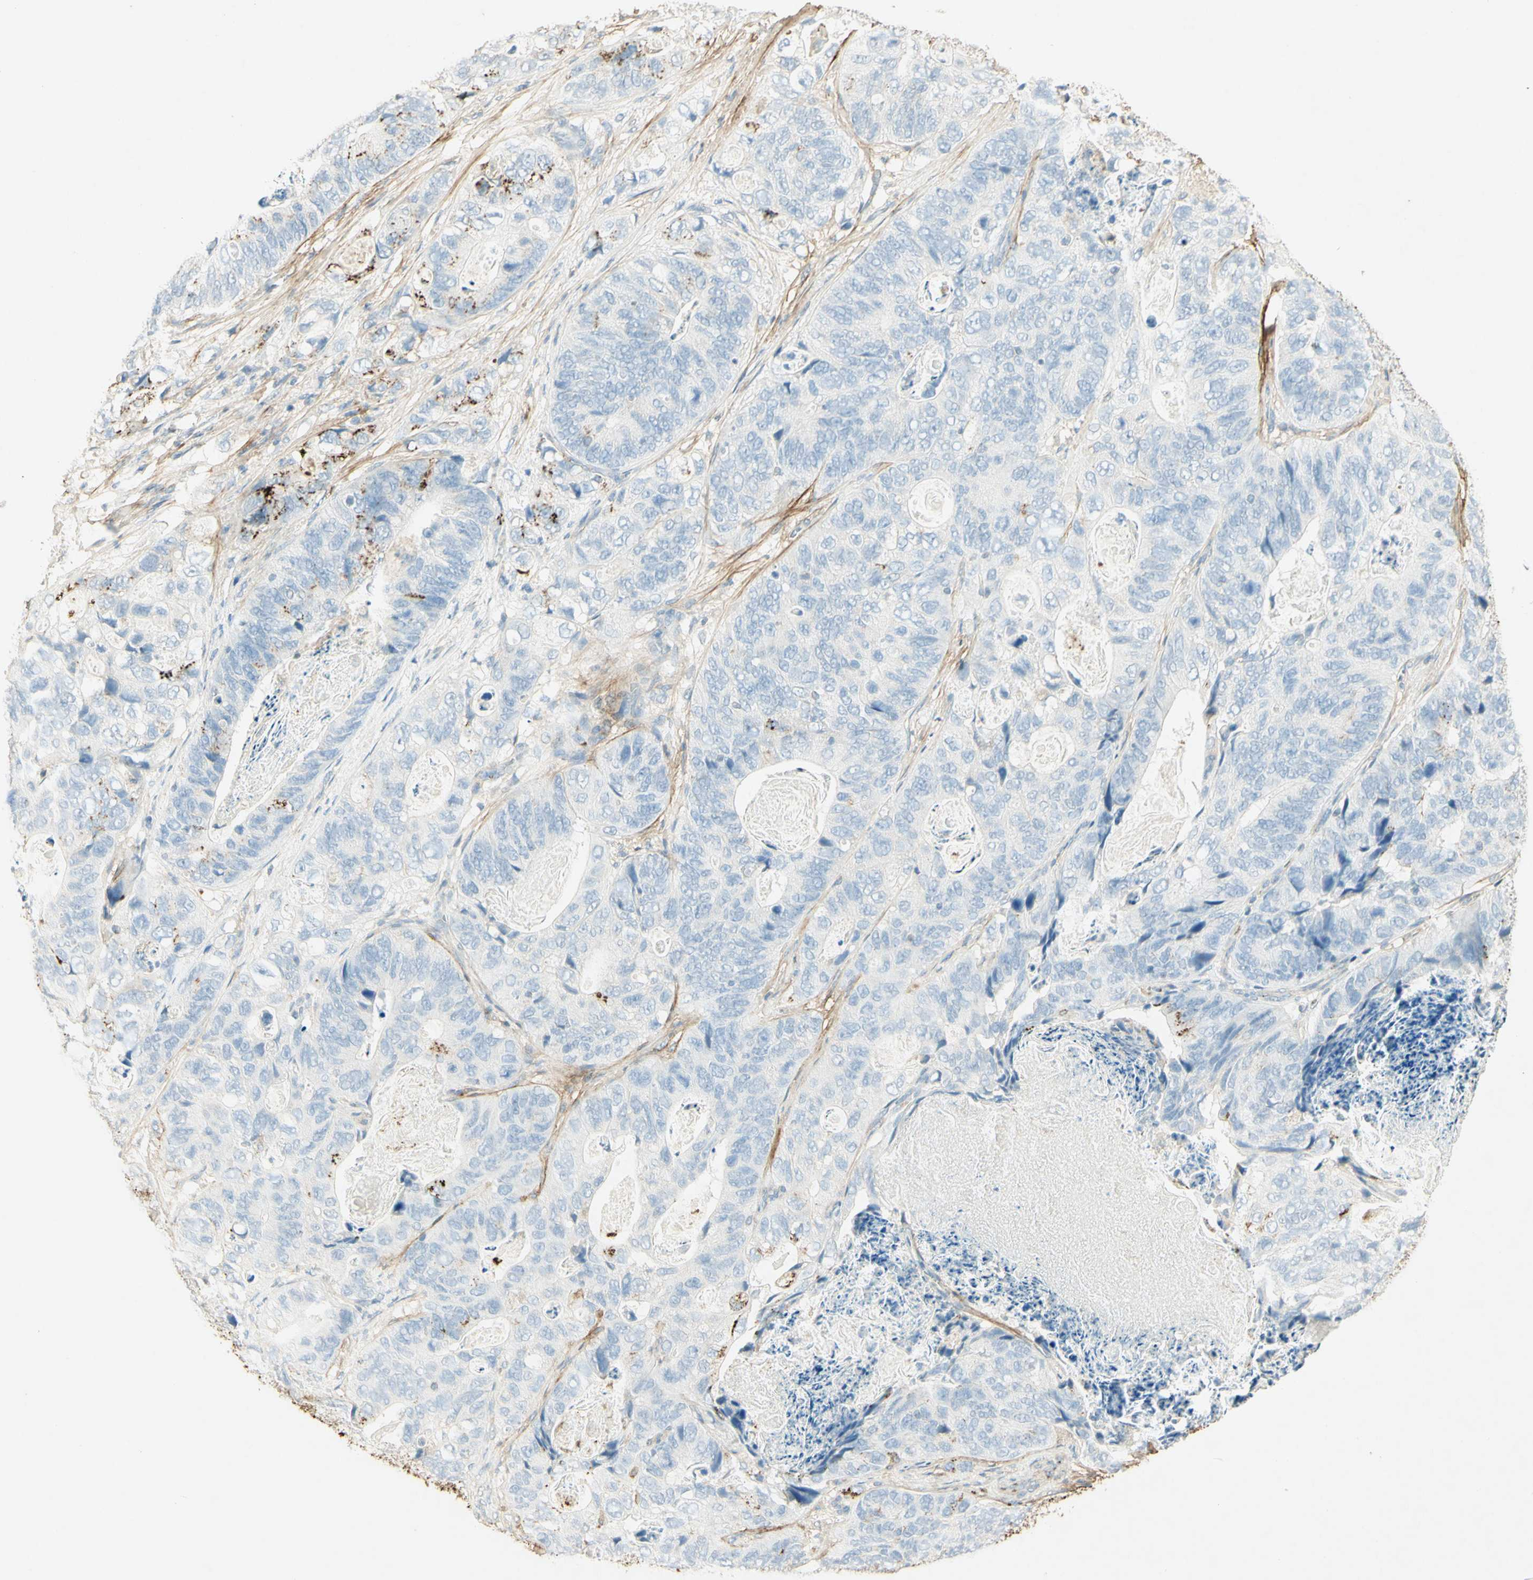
{"staining": {"intensity": "strong", "quantity": "<25%", "location": "cytoplasmic/membranous"}, "tissue": "stomach cancer", "cell_type": "Tumor cells", "image_type": "cancer", "snomed": [{"axis": "morphology", "description": "Adenocarcinoma, NOS"}, {"axis": "topography", "description": "Stomach"}], "caption": "Protein expression analysis of stomach cancer (adenocarcinoma) displays strong cytoplasmic/membranous expression in approximately <25% of tumor cells. Using DAB (brown) and hematoxylin (blue) stains, captured at high magnification using brightfield microscopy.", "gene": "TNN", "patient": {"sex": "female", "age": 89}}